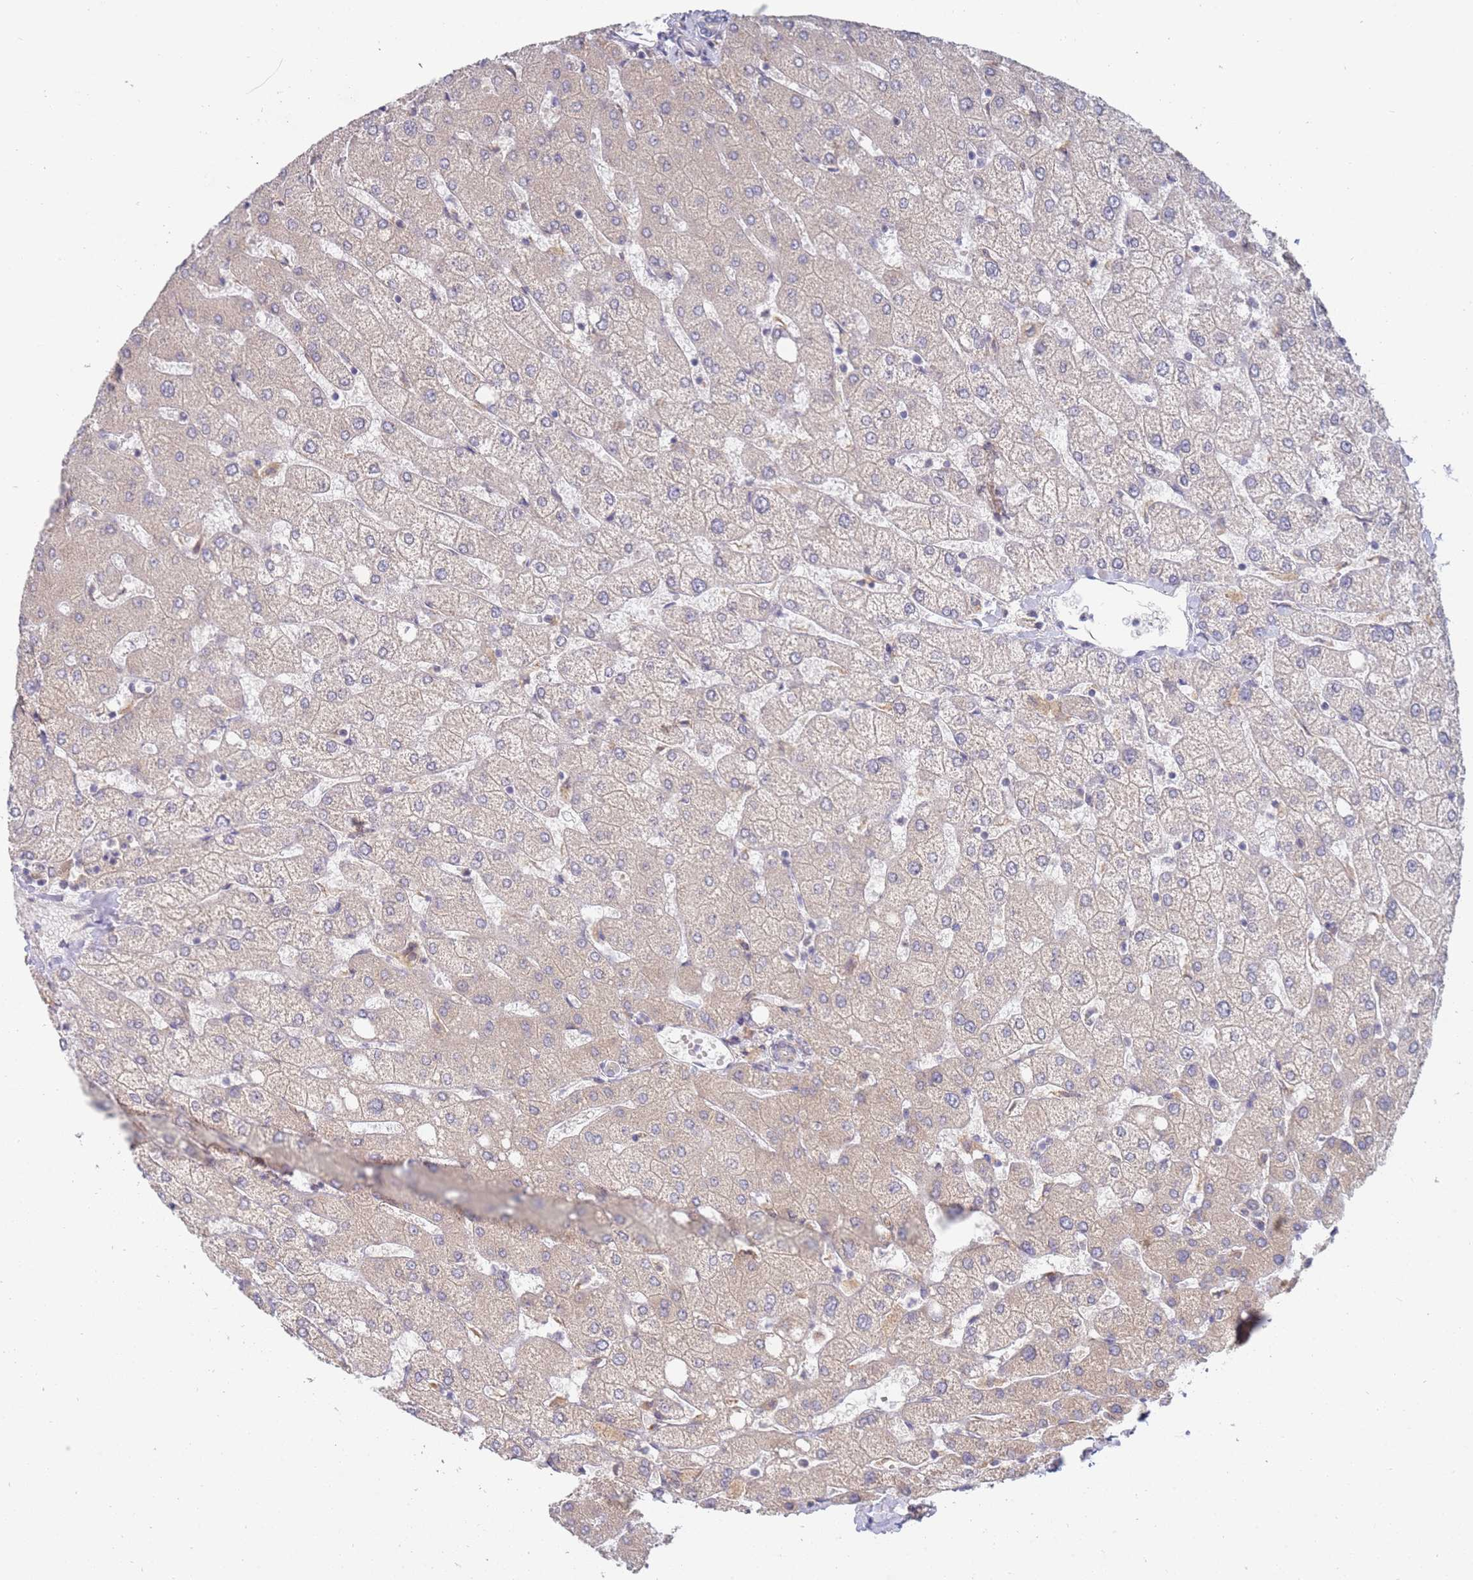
{"staining": {"intensity": "negative", "quantity": "none", "location": "none"}, "tissue": "liver", "cell_type": "Cholangiocytes", "image_type": "normal", "snomed": [{"axis": "morphology", "description": "Normal tissue, NOS"}, {"axis": "topography", "description": "Liver"}], "caption": "The image demonstrates no staining of cholangiocytes in unremarkable liver.", "gene": "VRK2", "patient": {"sex": "female", "age": 54}}